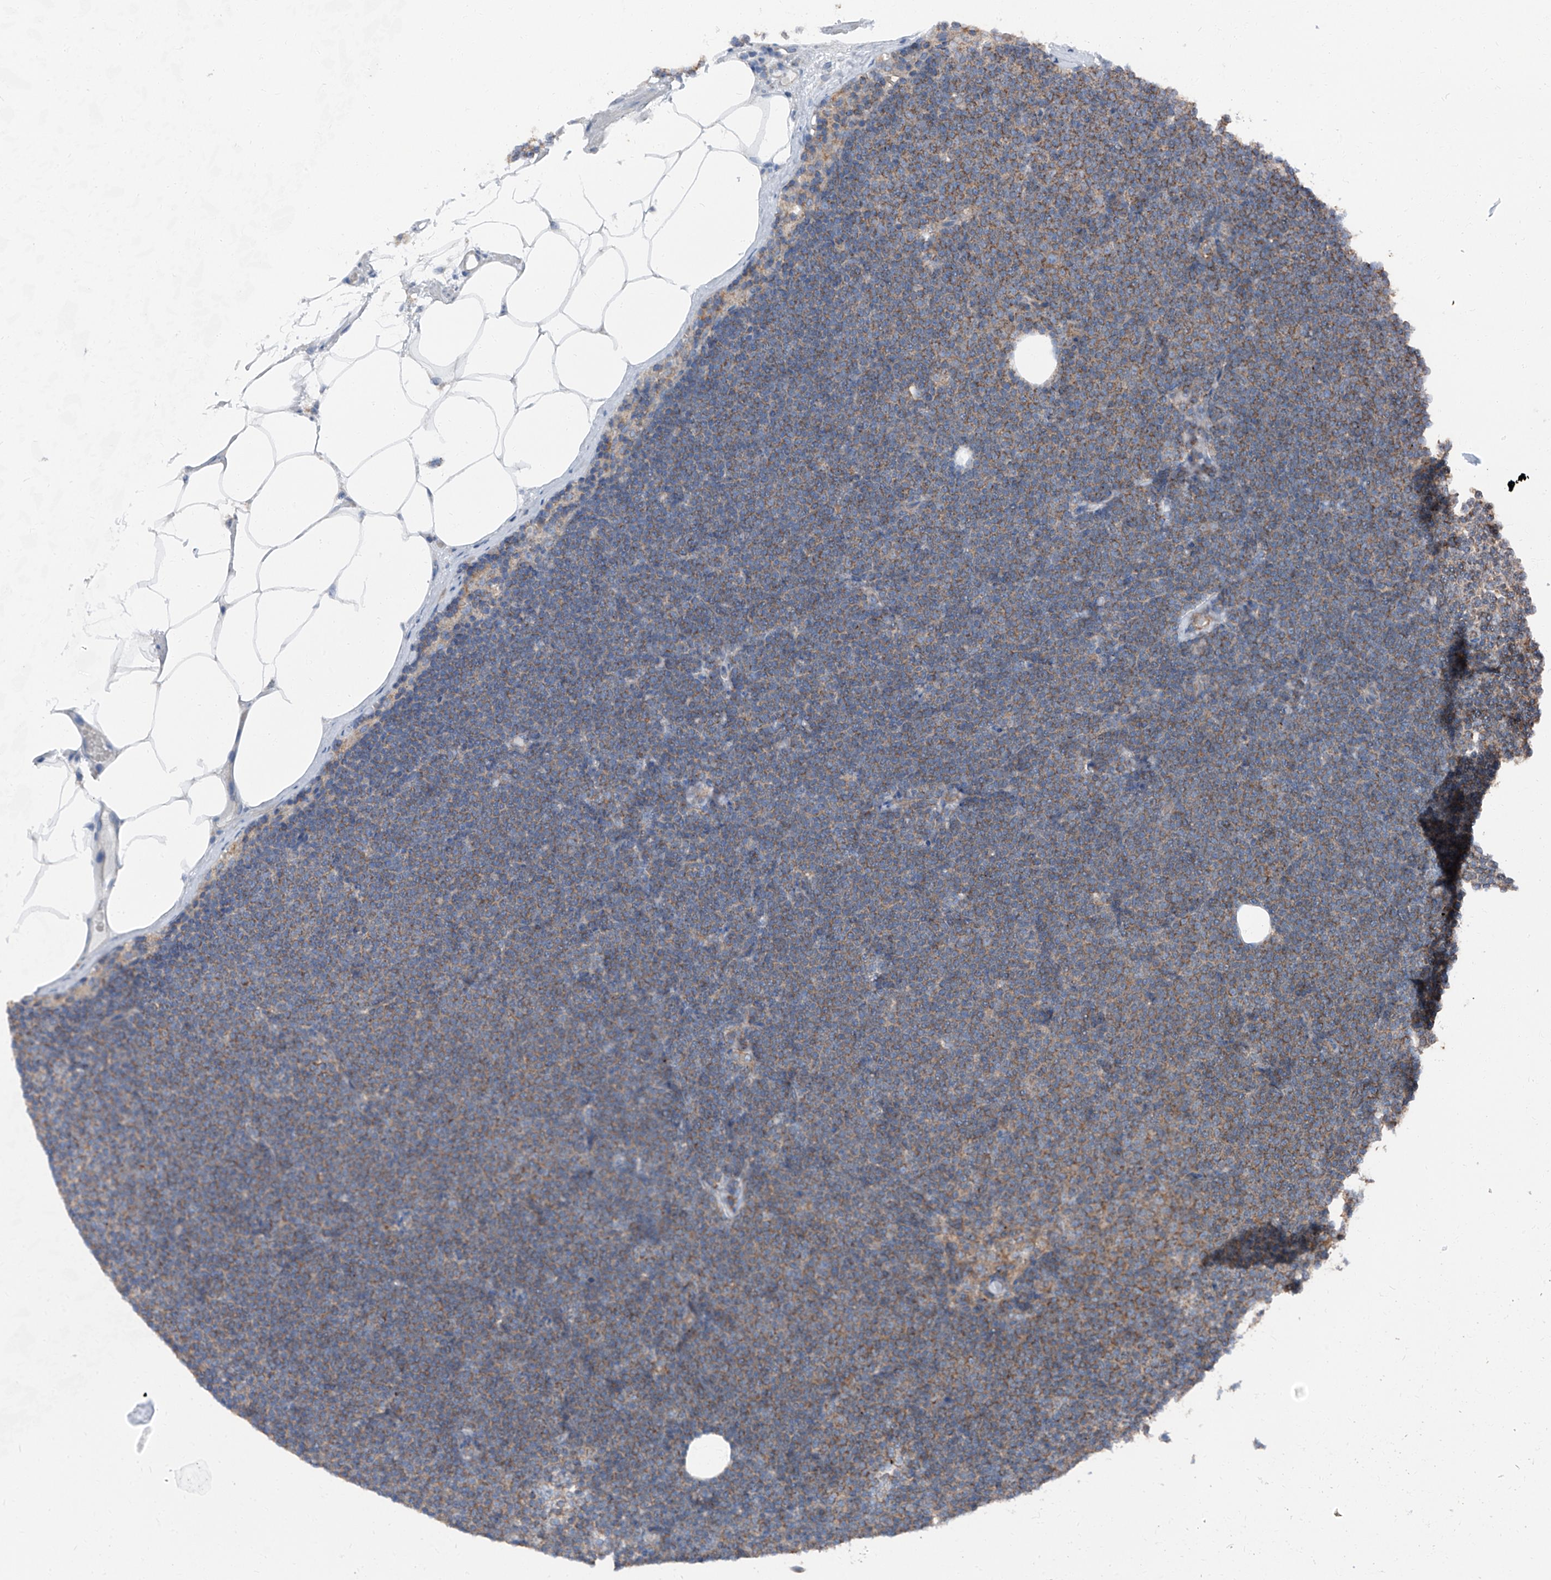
{"staining": {"intensity": "weak", "quantity": "25%-75%", "location": "cytoplasmic/membranous"}, "tissue": "lymphoma", "cell_type": "Tumor cells", "image_type": "cancer", "snomed": [{"axis": "morphology", "description": "Malignant lymphoma, non-Hodgkin's type, Low grade"}, {"axis": "topography", "description": "Lymph node"}], "caption": "The image demonstrates immunohistochemical staining of low-grade malignant lymphoma, non-Hodgkin's type. There is weak cytoplasmic/membranous positivity is appreciated in approximately 25%-75% of tumor cells.", "gene": "GPR142", "patient": {"sex": "female", "age": 53}}